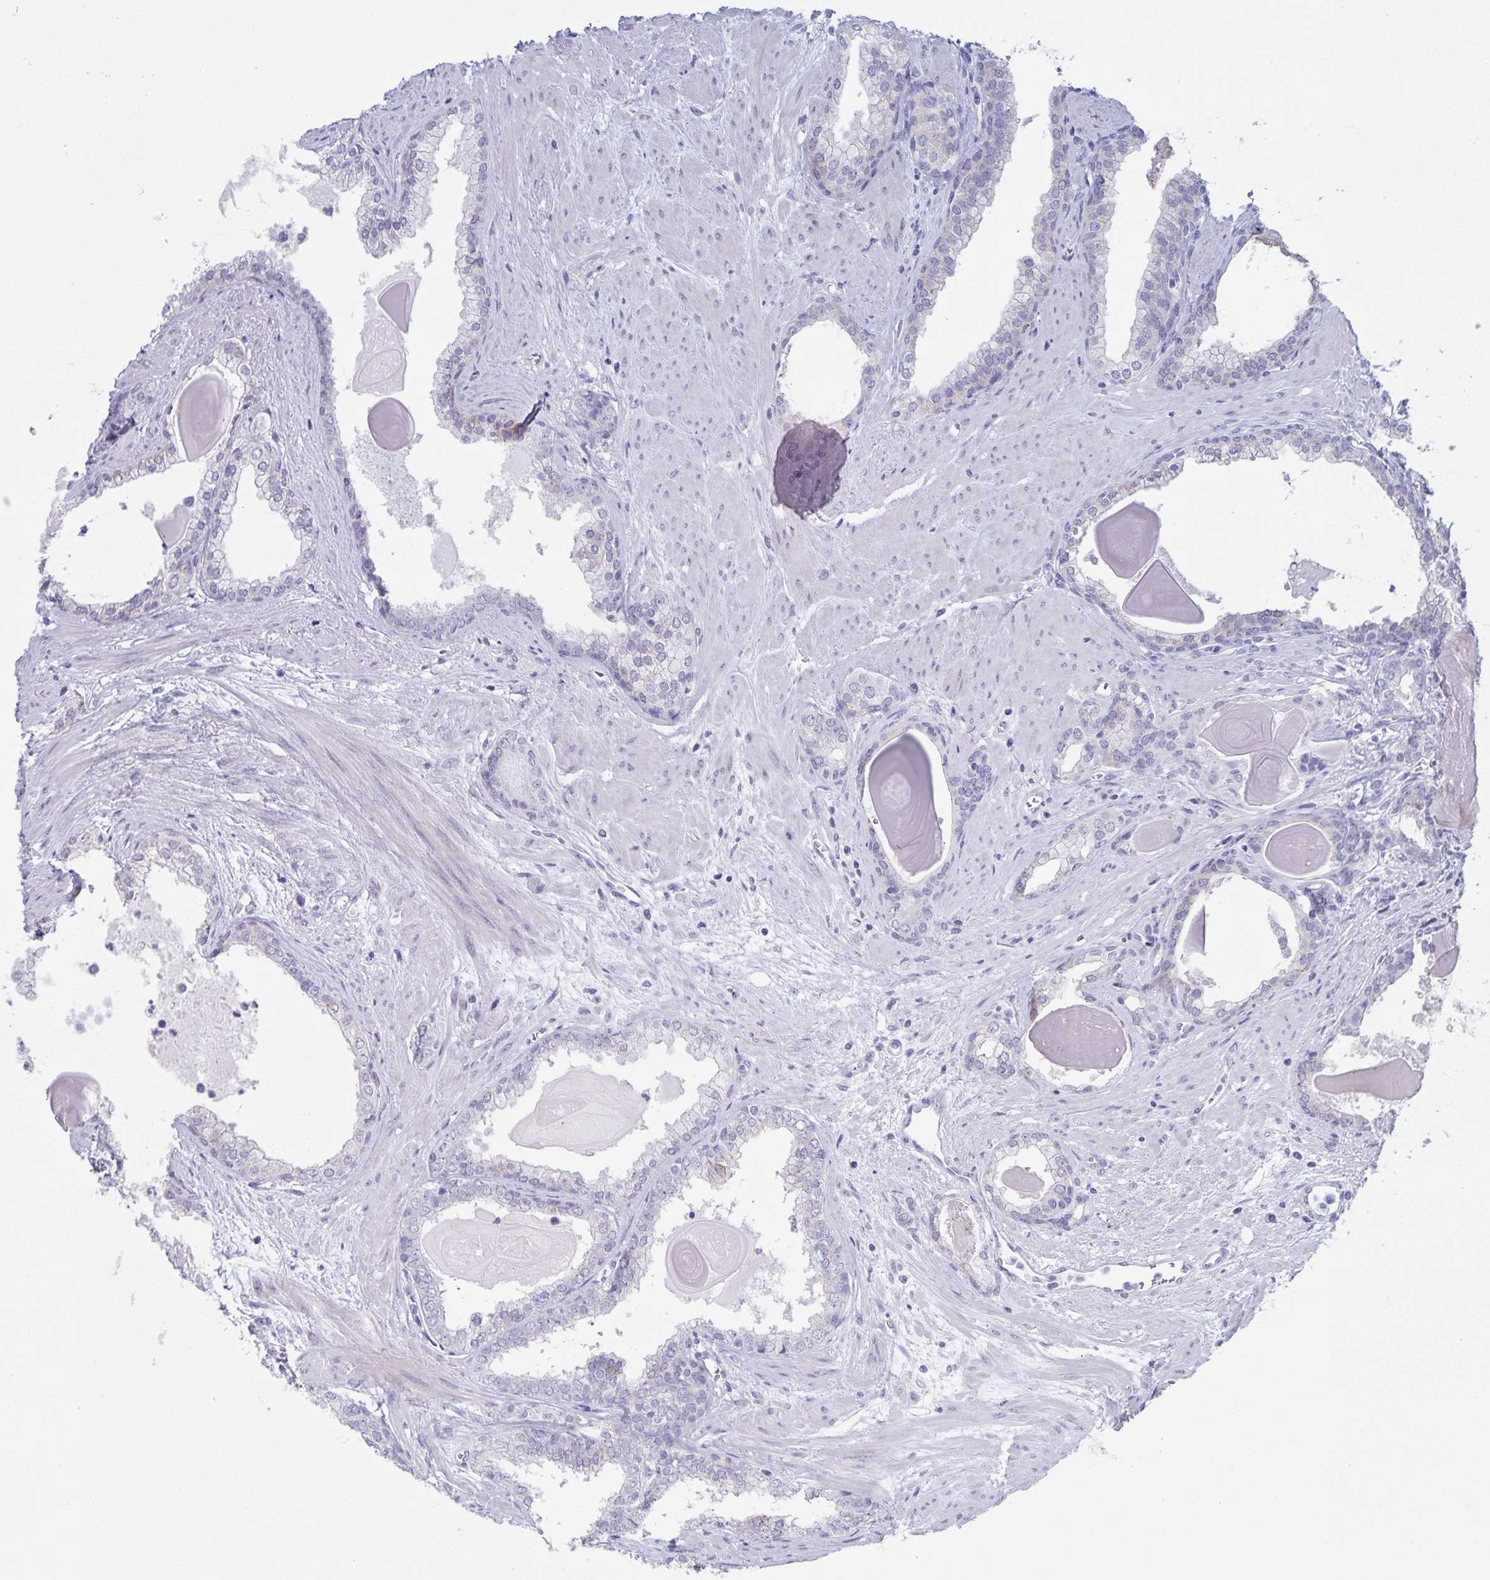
{"staining": {"intensity": "negative", "quantity": "none", "location": "none"}, "tissue": "prostate cancer", "cell_type": "Tumor cells", "image_type": "cancer", "snomed": [{"axis": "morphology", "description": "Adenocarcinoma, Low grade"}, {"axis": "topography", "description": "Prostate"}], "caption": "Immunohistochemical staining of prostate cancer shows no significant staining in tumor cells.", "gene": "AQP4", "patient": {"sex": "male", "age": 64}}